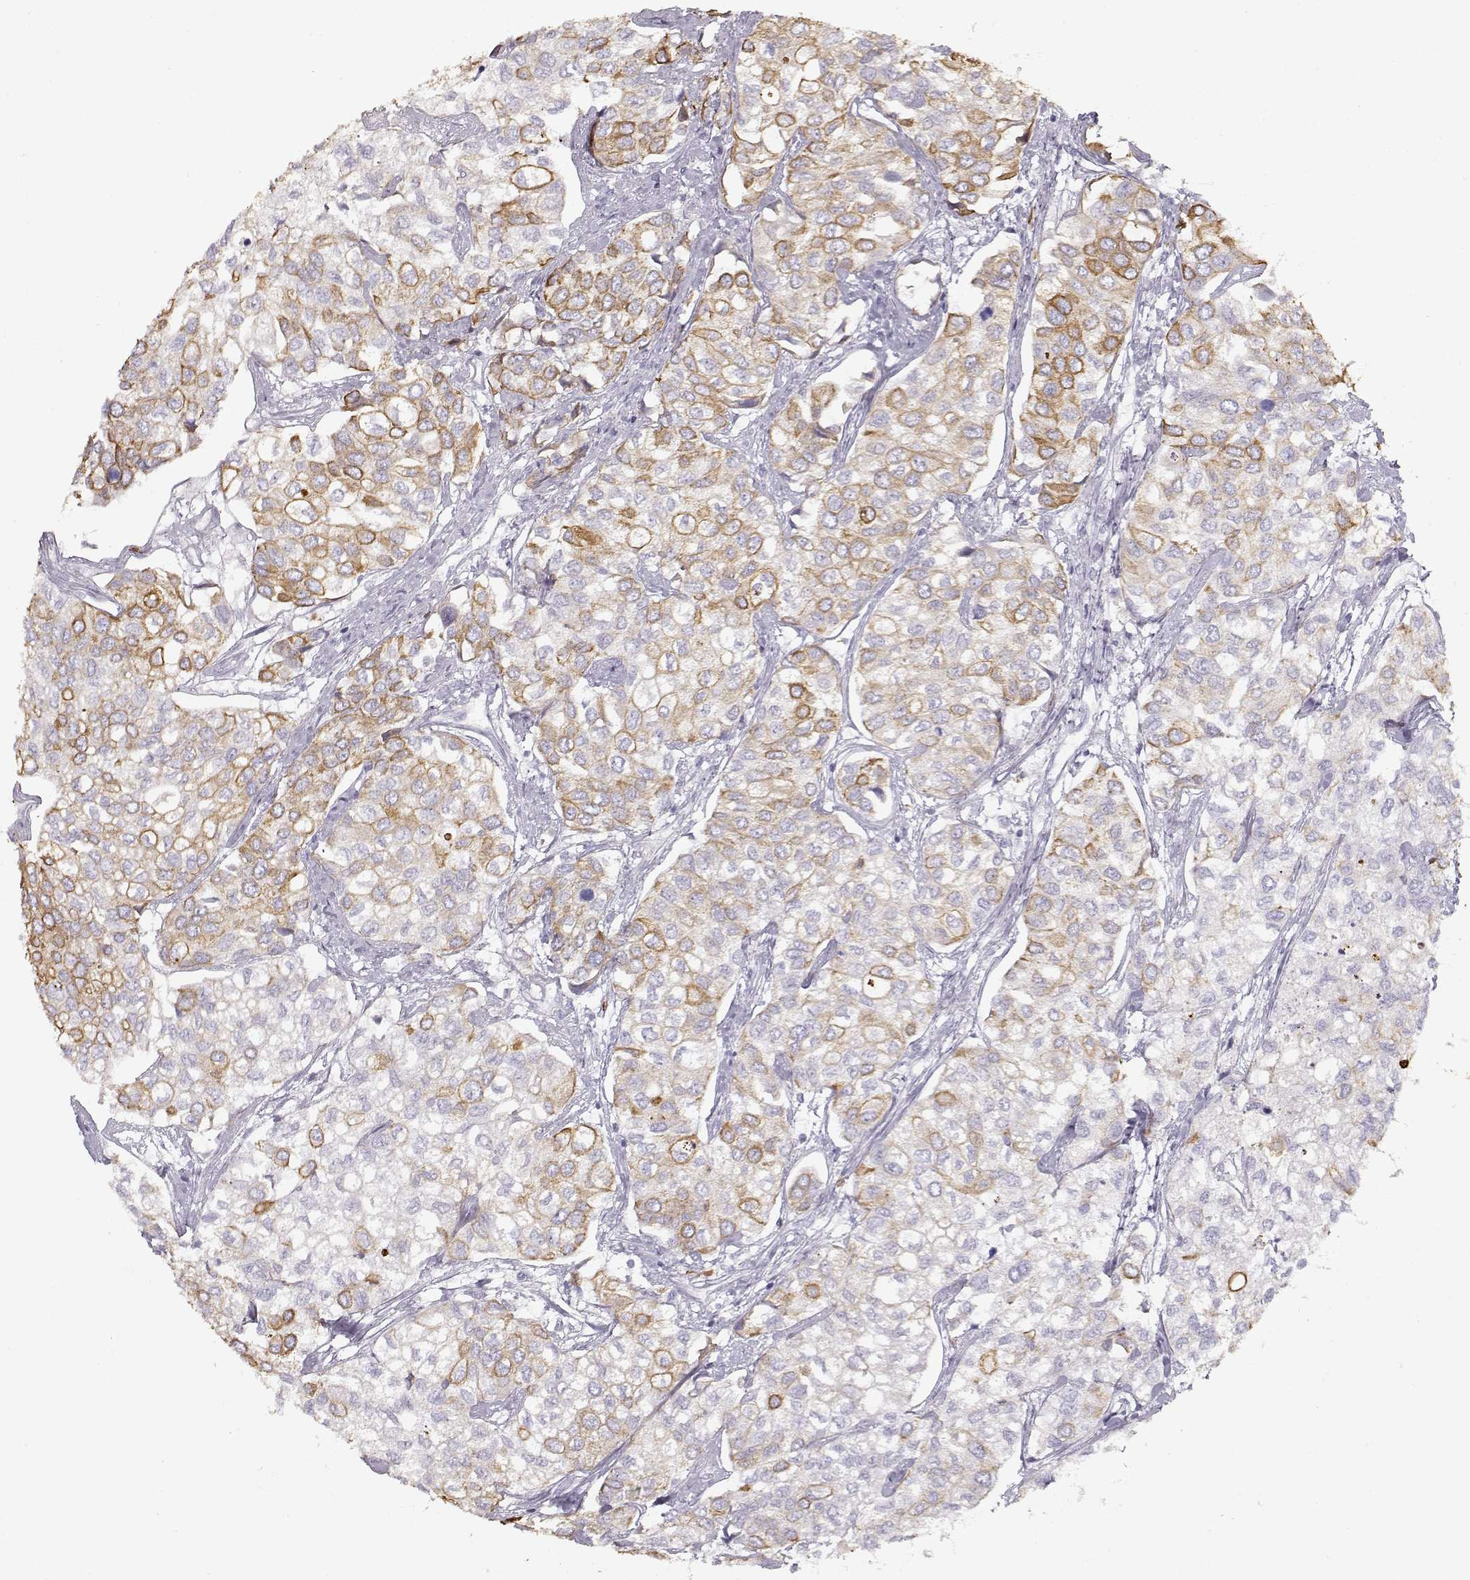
{"staining": {"intensity": "moderate", "quantity": "25%-75%", "location": "cytoplasmic/membranous"}, "tissue": "urothelial cancer", "cell_type": "Tumor cells", "image_type": "cancer", "snomed": [{"axis": "morphology", "description": "Urothelial carcinoma, High grade"}, {"axis": "topography", "description": "Urinary bladder"}], "caption": "This photomicrograph shows IHC staining of urothelial cancer, with medium moderate cytoplasmic/membranous staining in approximately 25%-75% of tumor cells.", "gene": "S100B", "patient": {"sex": "male", "age": 73}}